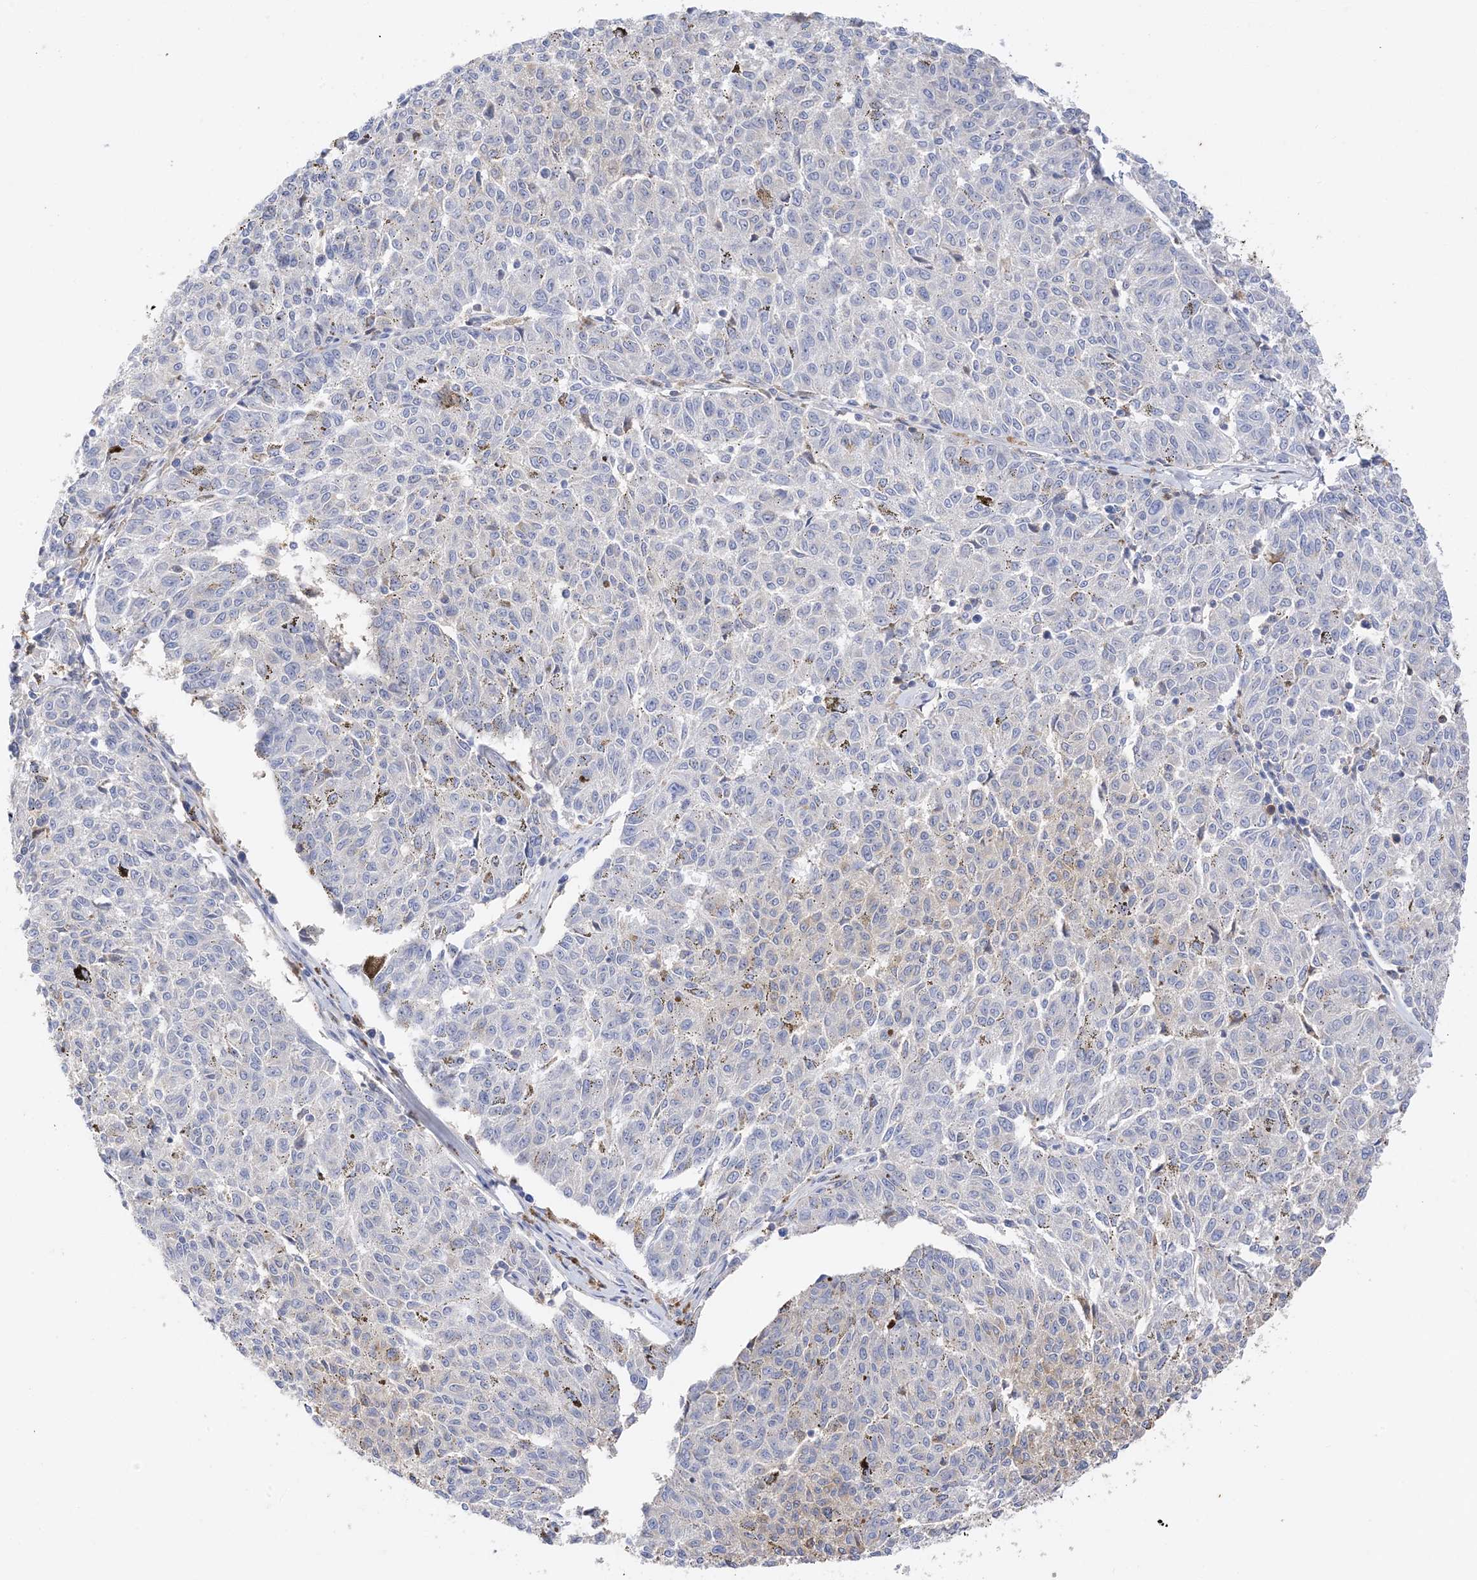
{"staining": {"intensity": "negative", "quantity": "none", "location": "none"}, "tissue": "melanoma", "cell_type": "Tumor cells", "image_type": "cancer", "snomed": [{"axis": "morphology", "description": "Malignant melanoma, NOS"}, {"axis": "topography", "description": "Skin"}], "caption": "Micrograph shows no protein positivity in tumor cells of melanoma tissue.", "gene": "ARV1", "patient": {"sex": "female", "age": 72}}